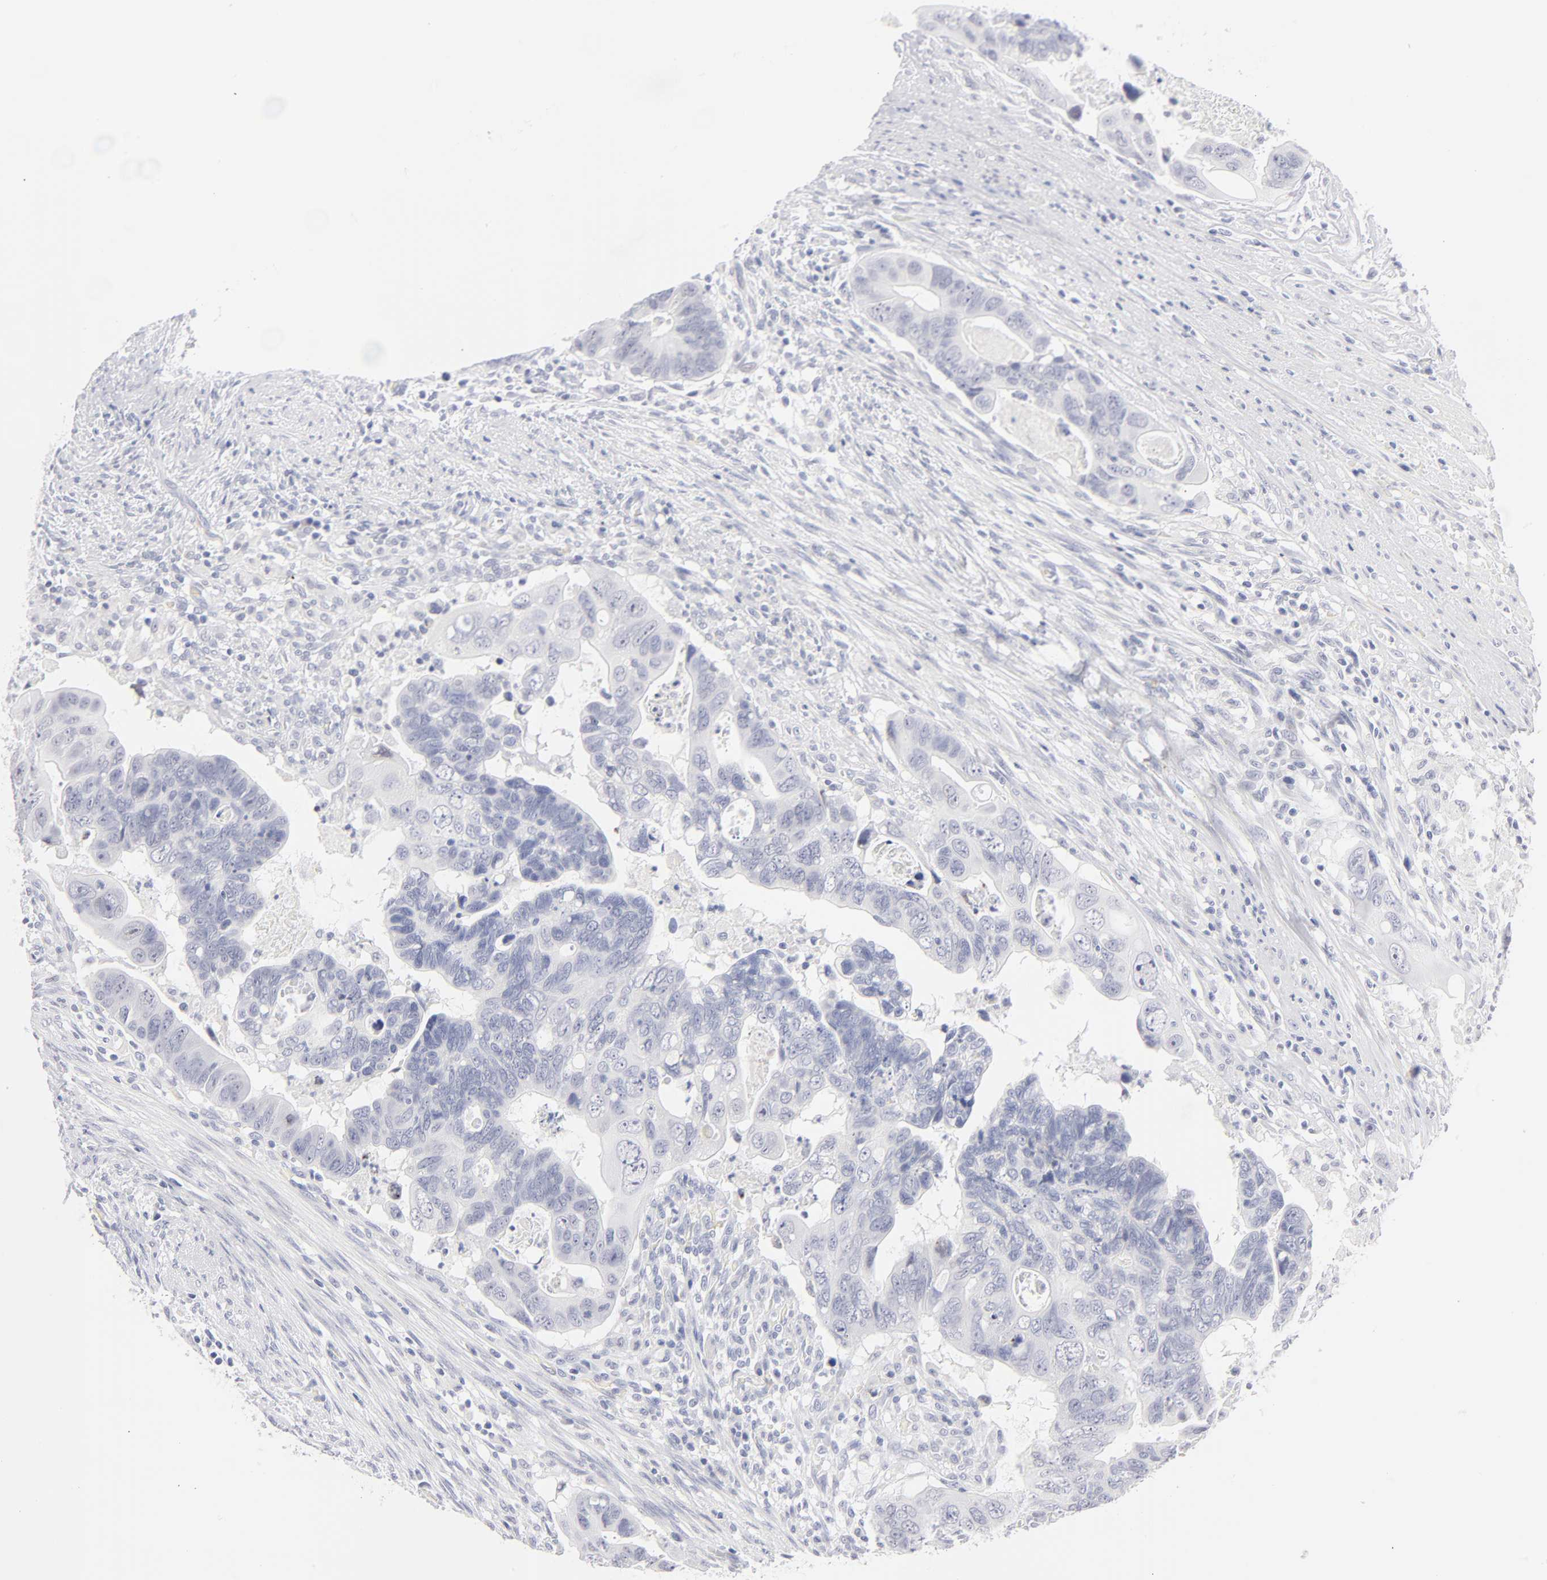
{"staining": {"intensity": "negative", "quantity": "none", "location": "none"}, "tissue": "colorectal cancer", "cell_type": "Tumor cells", "image_type": "cancer", "snomed": [{"axis": "morphology", "description": "Adenocarcinoma, NOS"}, {"axis": "topography", "description": "Rectum"}], "caption": "A high-resolution histopathology image shows immunohistochemistry (IHC) staining of adenocarcinoma (colorectal), which exhibits no significant staining in tumor cells.", "gene": "KHNYN", "patient": {"sex": "male", "age": 53}}